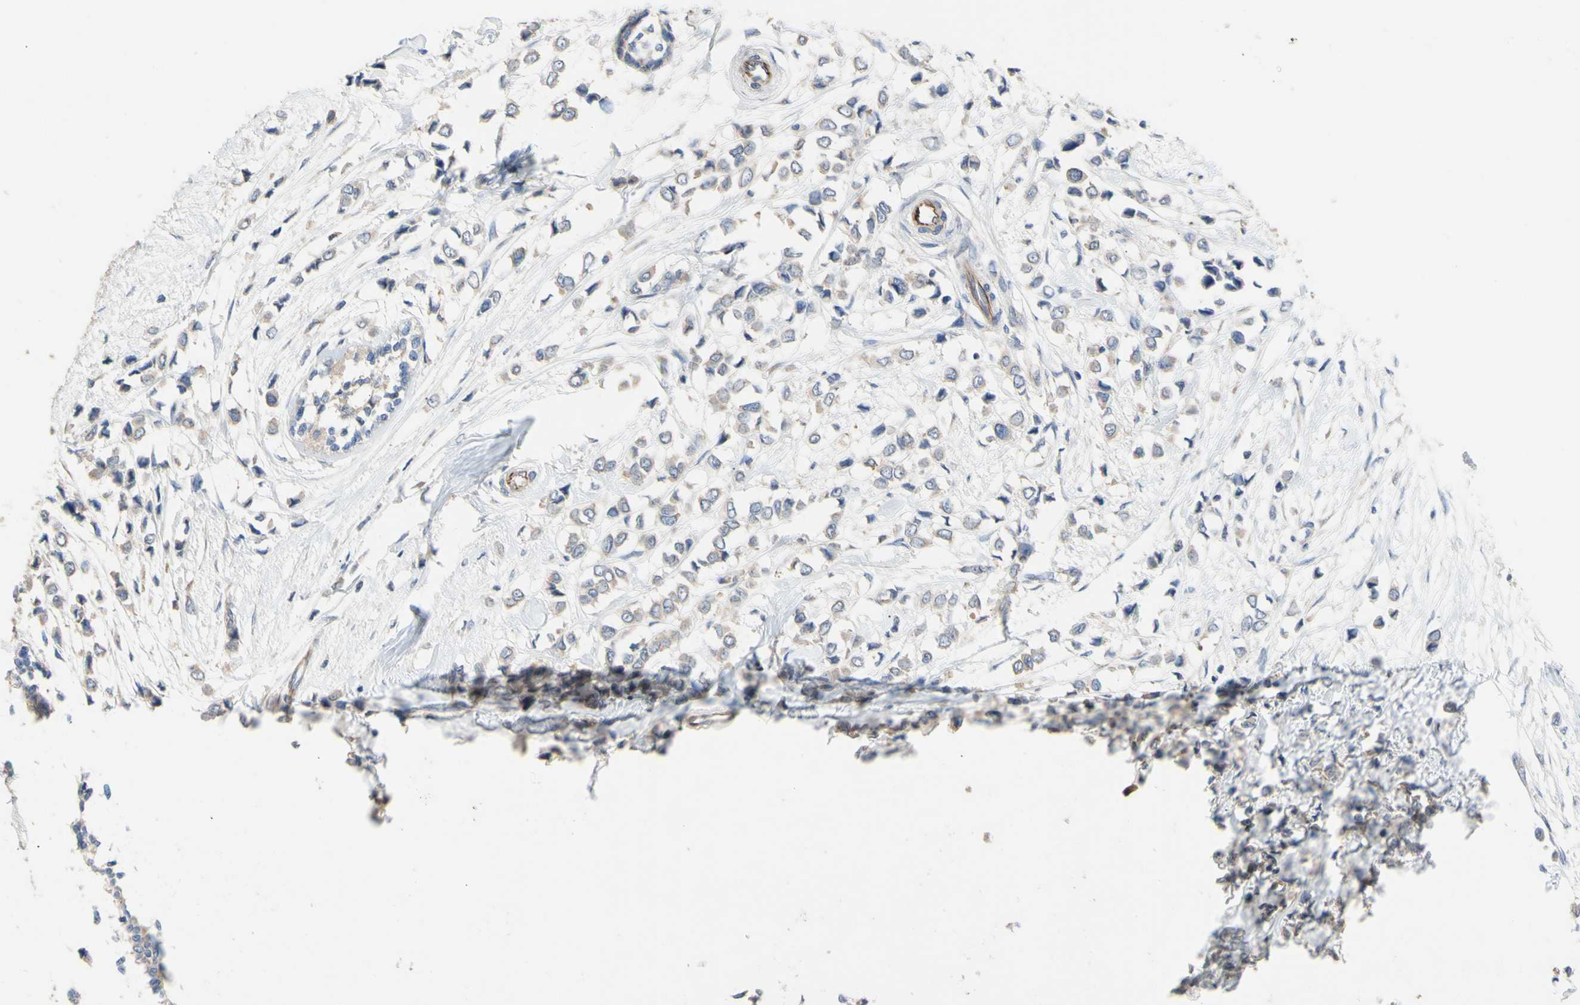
{"staining": {"intensity": "weak", "quantity": "25%-75%", "location": "cytoplasmic/membranous"}, "tissue": "breast cancer", "cell_type": "Tumor cells", "image_type": "cancer", "snomed": [{"axis": "morphology", "description": "Lobular carcinoma"}, {"axis": "topography", "description": "Breast"}], "caption": "Immunohistochemistry staining of breast cancer (lobular carcinoma), which shows low levels of weak cytoplasmic/membranous staining in about 25%-75% of tumor cells indicating weak cytoplasmic/membranous protein expression. The staining was performed using DAB (3,3'-diaminobenzidine) (brown) for protein detection and nuclei were counterstained in hematoxylin (blue).", "gene": "EIF2S3", "patient": {"sex": "female", "age": 51}}